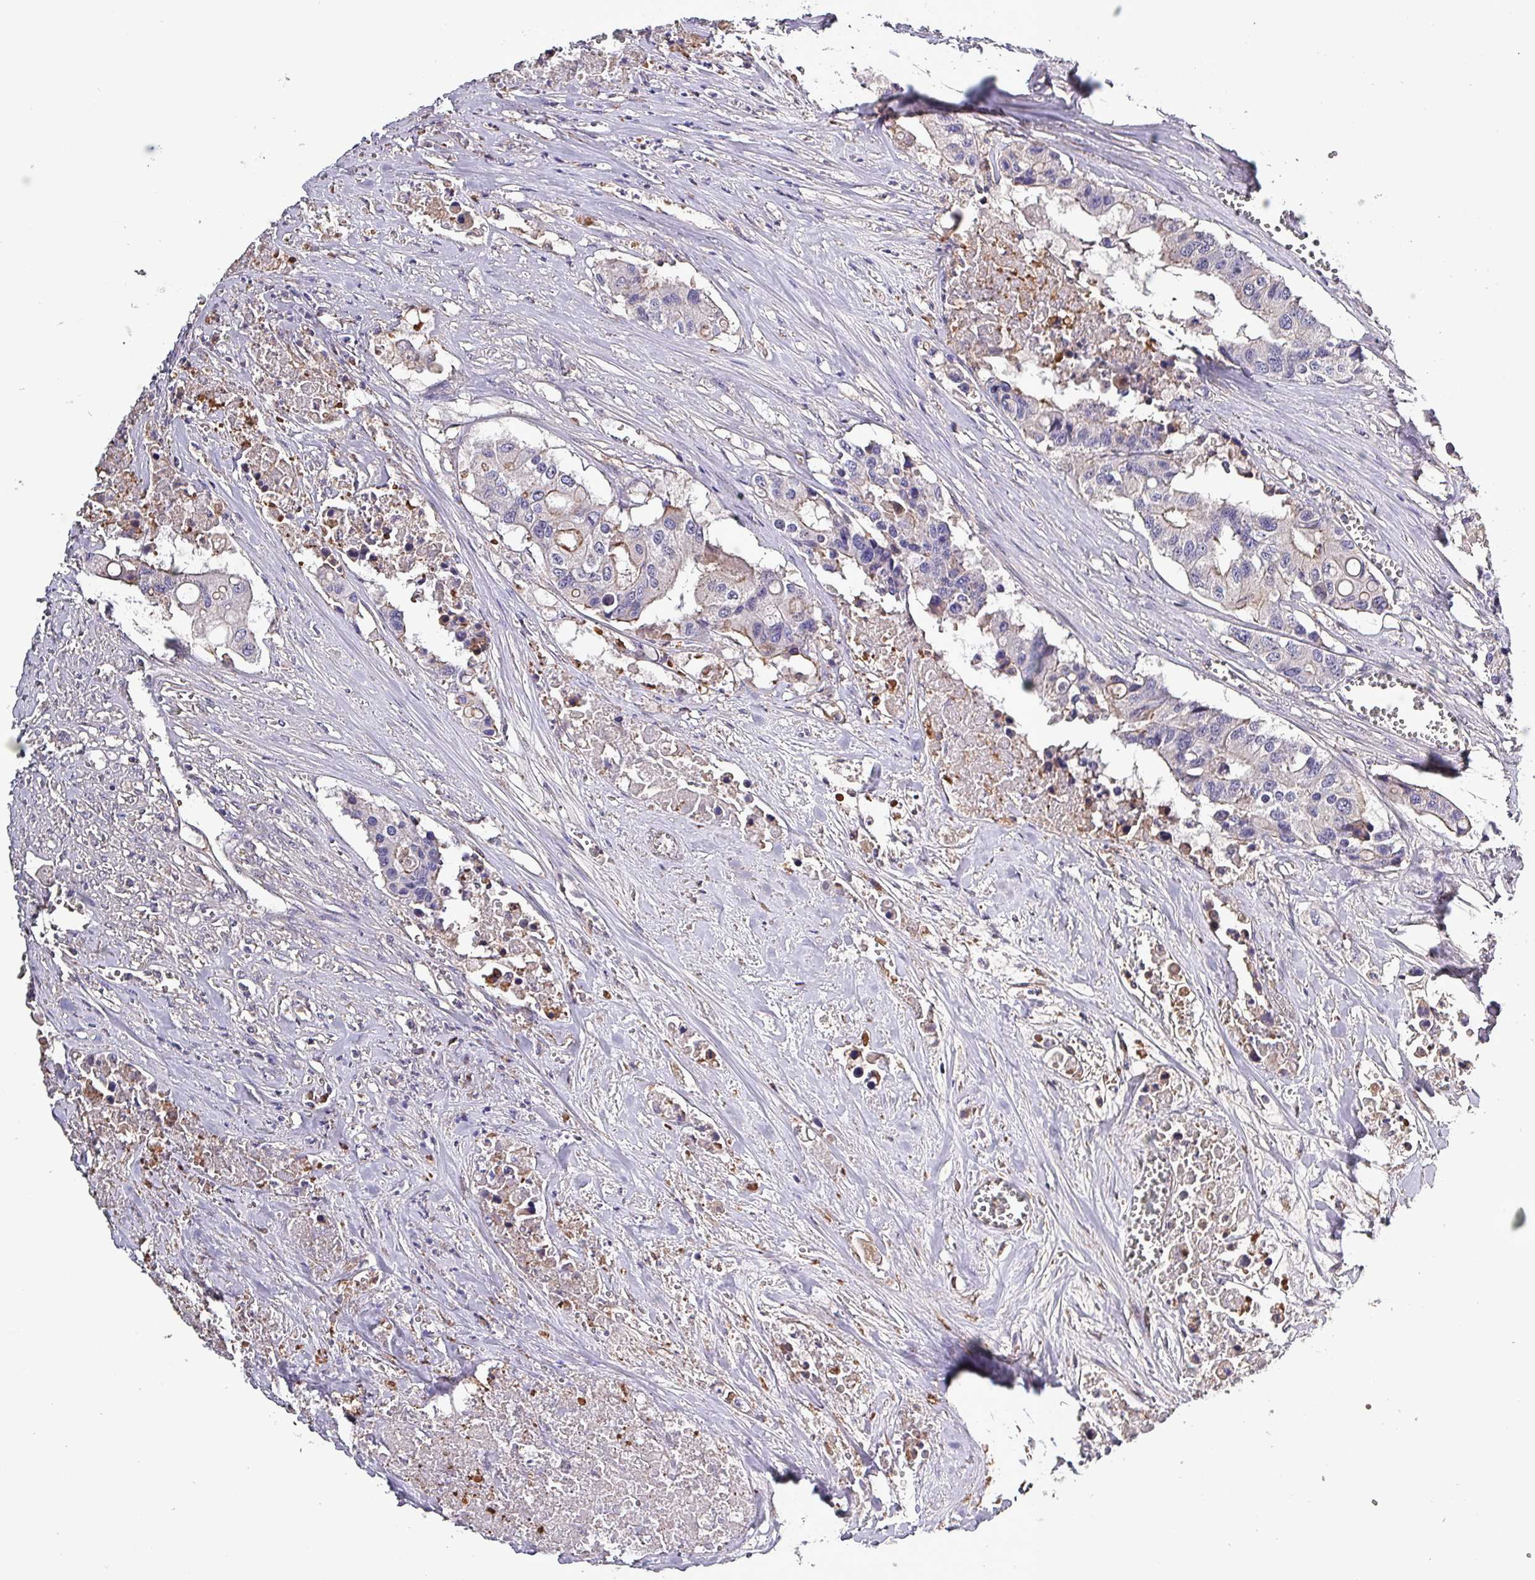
{"staining": {"intensity": "negative", "quantity": "none", "location": "none"}, "tissue": "colorectal cancer", "cell_type": "Tumor cells", "image_type": "cancer", "snomed": [{"axis": "morphology", "description": "Adenocarcinoma, NOS"}, {"axis": "topography", "description": "Colon"}], "caption": "Histopathology image shows no protein staining in tumor cells of colorectal adenocarcinoma tissue. Nuclei are stained in blue.", "gene": "HTRA4", "patient": {"sex": "male", "age": 77}}